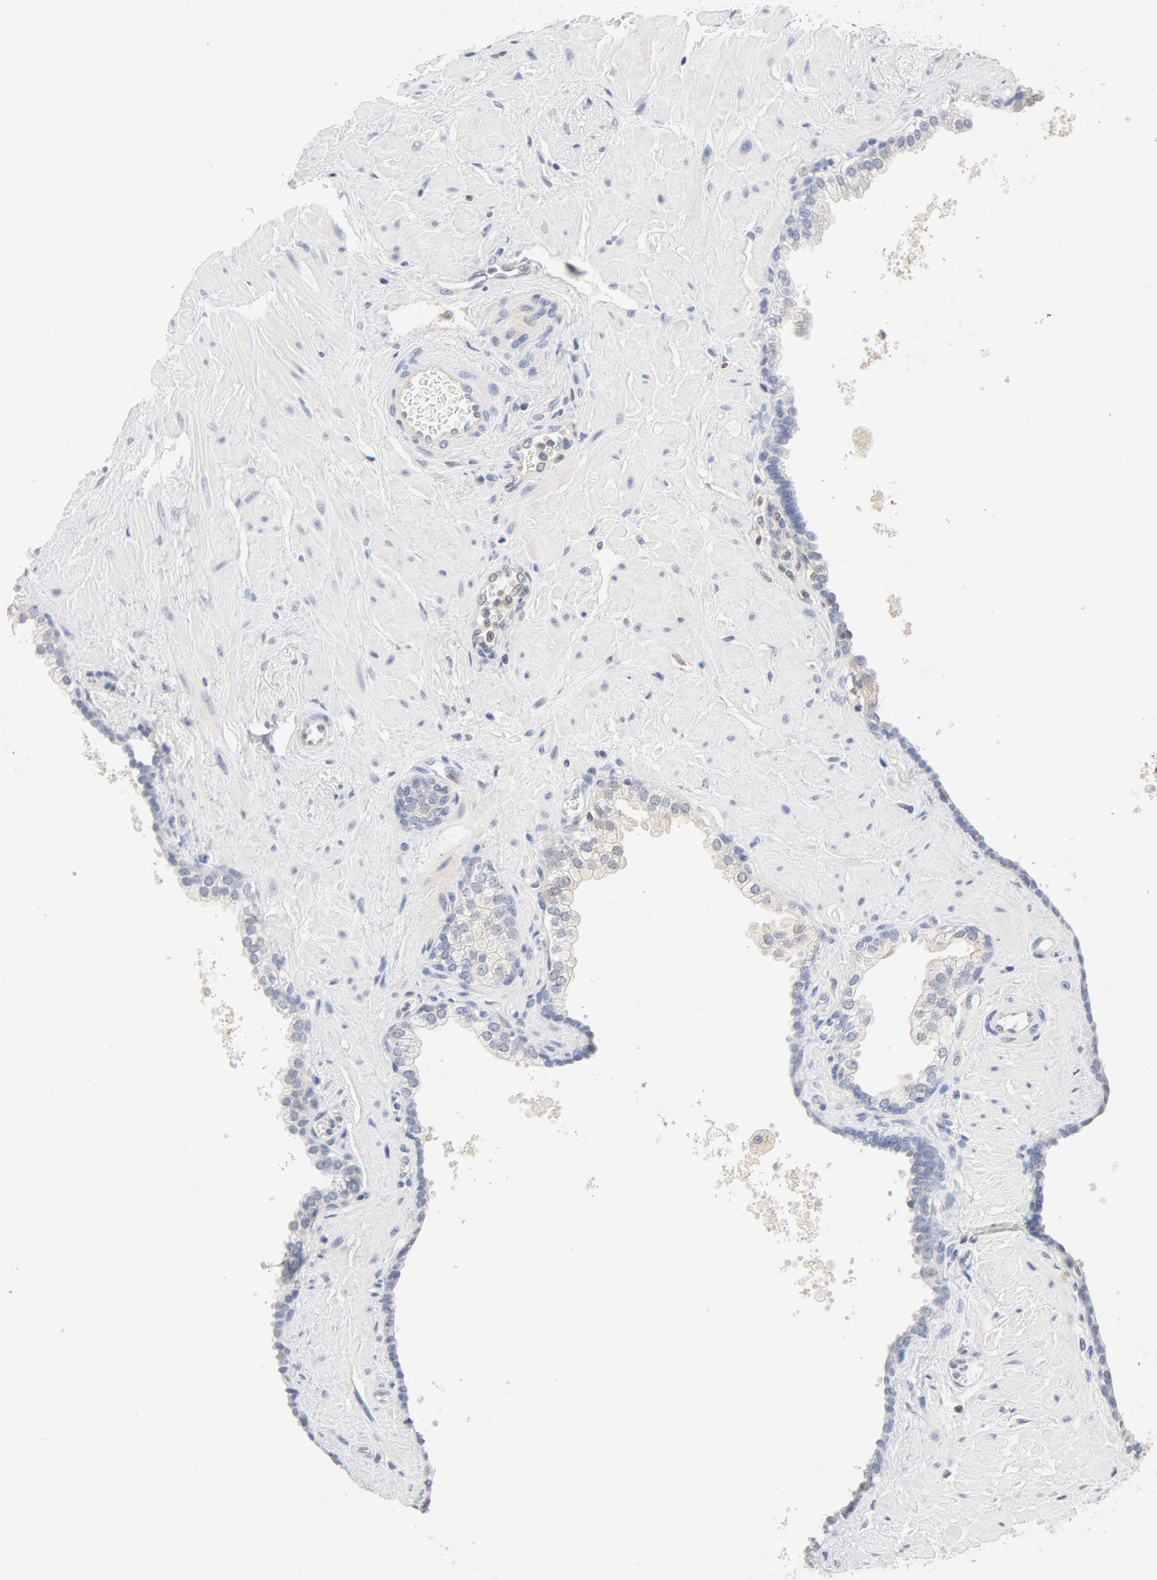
{"staining": {"intensity": "weak", "quantity": "<25%", "location": "cytoplasmic/membranous"}, "tissue": "prostate", "cell_type": "Glandular cells", "image_type": "normal", "snomed": [{"axis": "morphology", "description": "Normal tissue, NOS"}, {"axis": "topography", "description": "Prostate"}], "caption": "There is no significant expression in glandular cells of prostate. Brightfield microscopy of immunohistochemistry stained with DAB (3,3'-diaminobenzidine) (brown) and hematoxylin (blue), captured at high magnification.", "gene": "STAT1", "patient": {"sex": "male", "age": 60}}